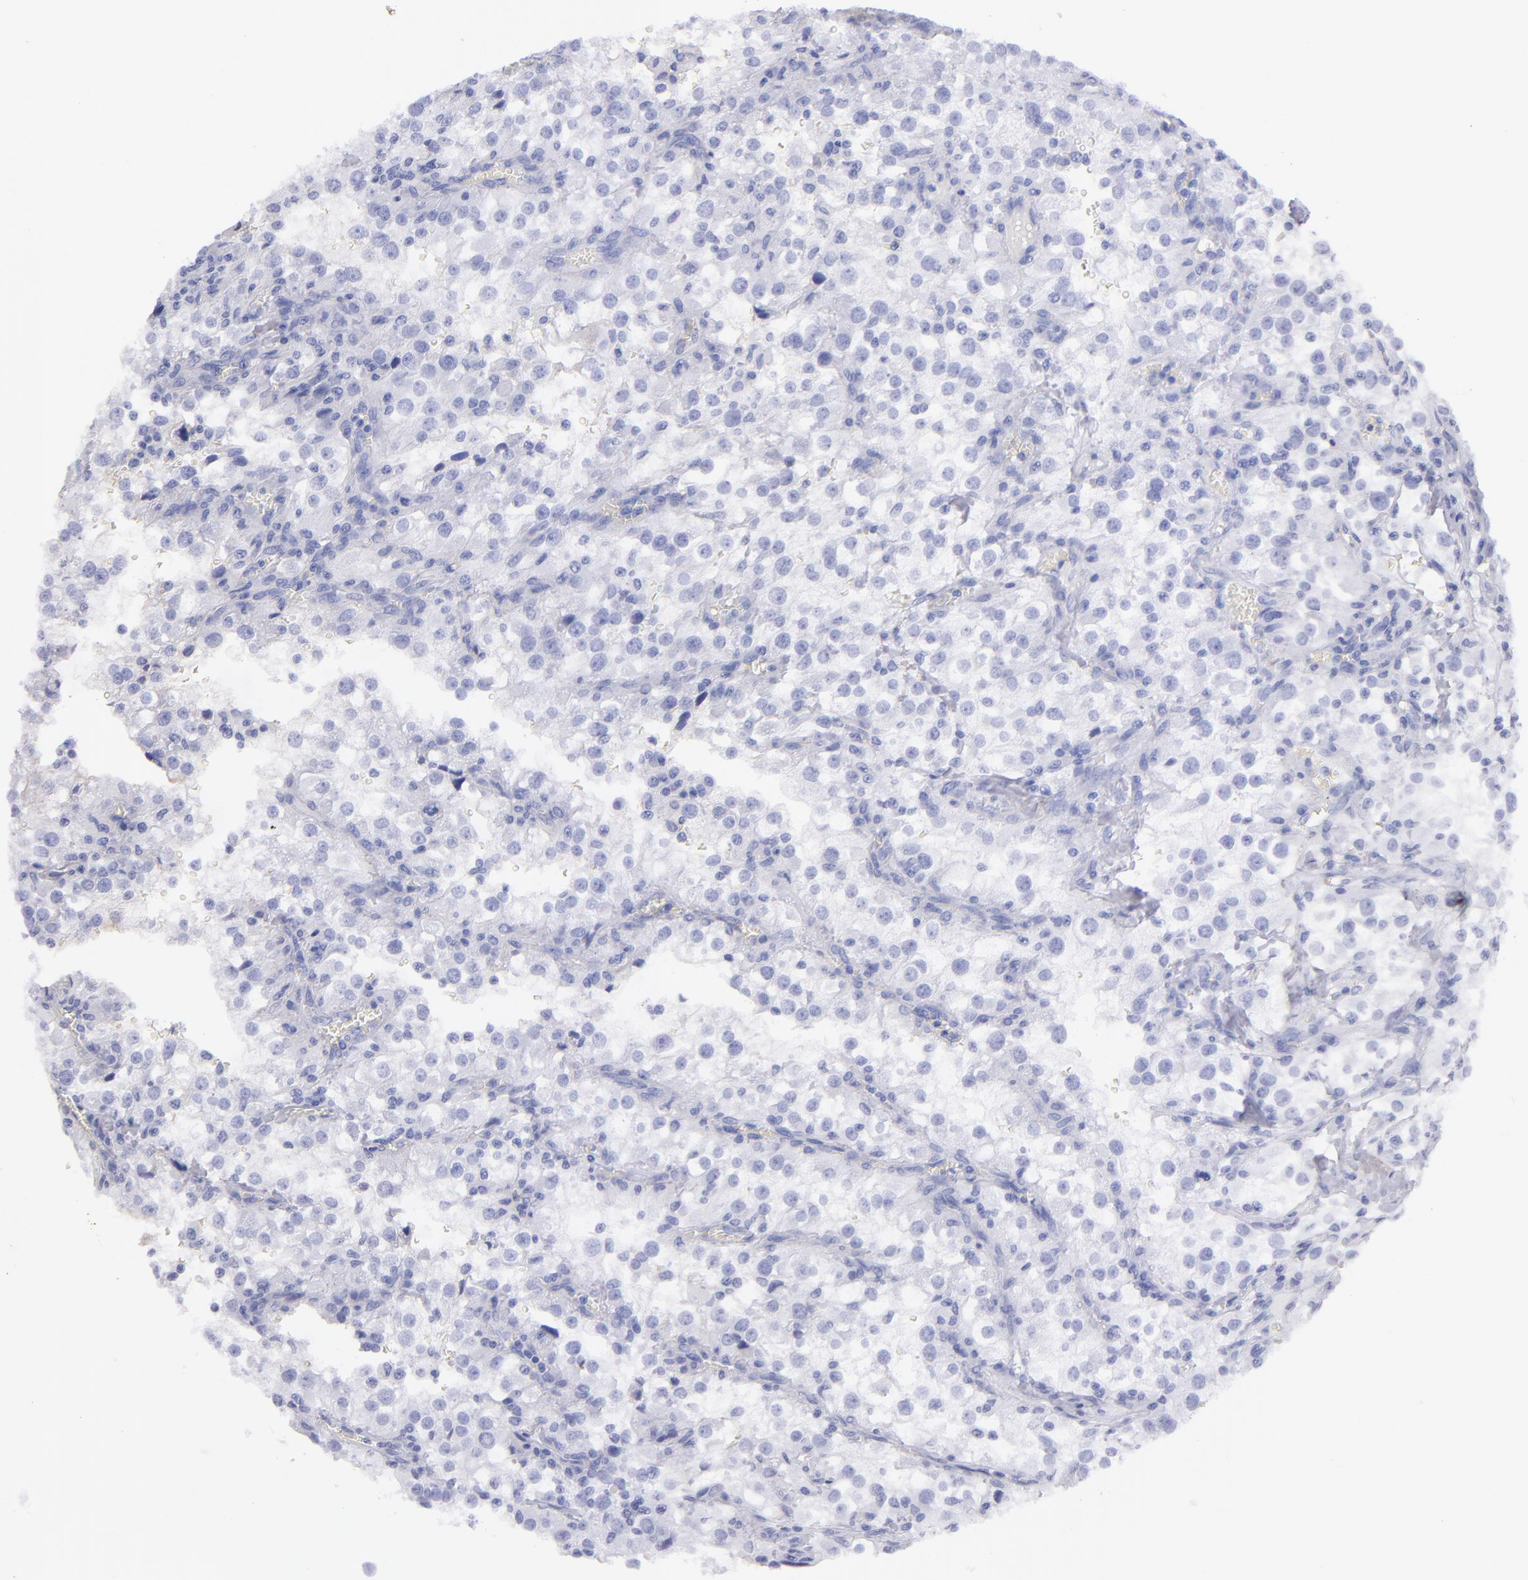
{"staining": {"intensity": "moderate", "quantity": ">75%", "location": "cytoplasmic/membranous"}, "tissue": "renal cancer", "cell_type": "Tumor cells", "image_type": "cancer", "snomed": [{"axis": "morphology", "description": "Adenocarcinoma, NOS"}, {"axis": "topography", "description": "Kidney"}], "caption": "A high-resolution image shows immunohistochemistry (IHC) staining of adenocarcinoma (renal), which displays moderate cytoplasmic/membranous staining in approximately >75% of tumor cells.", "gene": "CD151", "patient": {"sex": "female", "age": 52}}